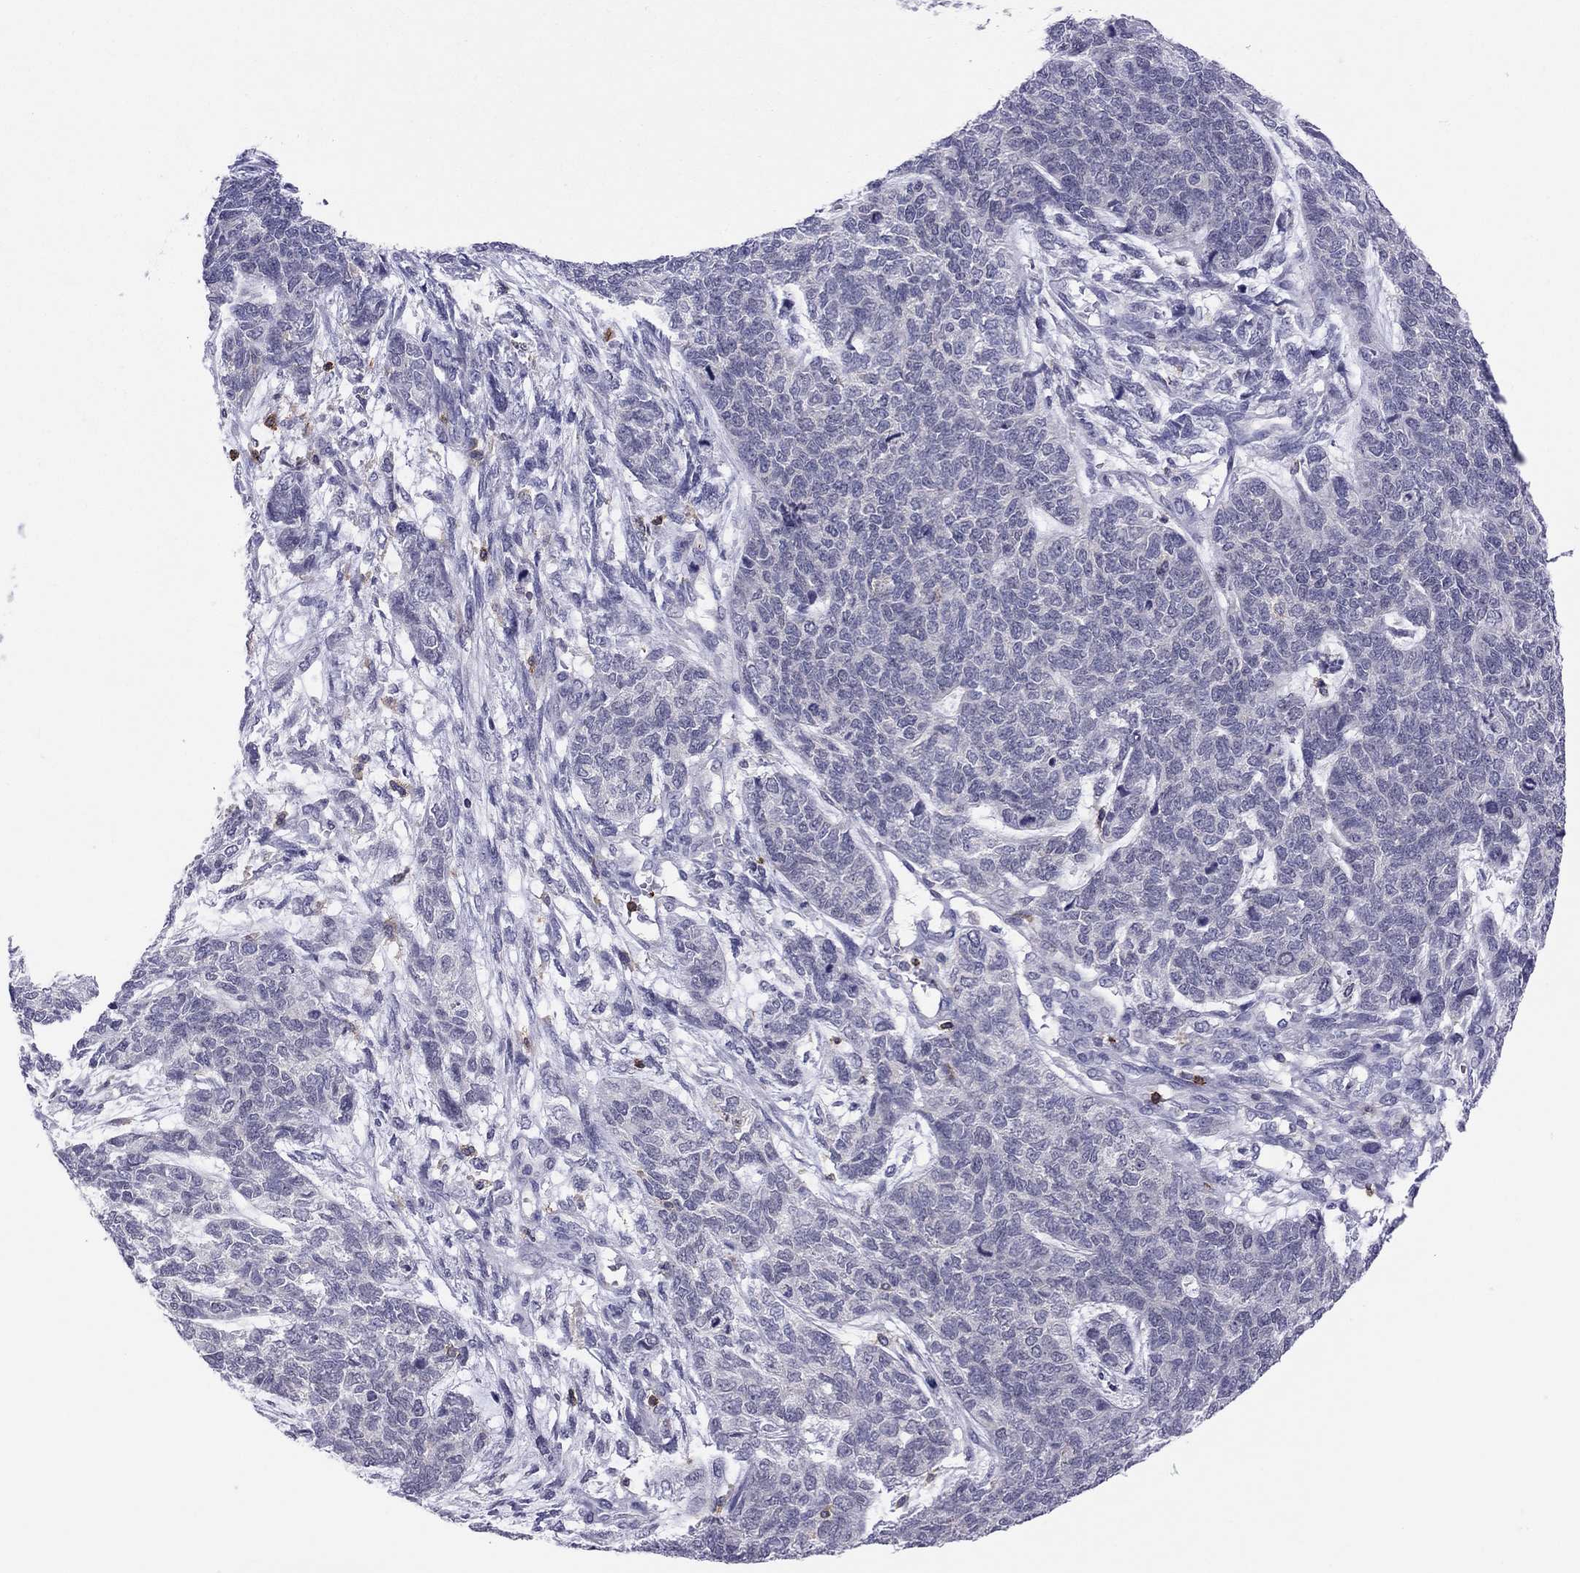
{"staining": {"intensity": "negative", "quantity": "none", "location": "none"}, "tissue": "cervical cancer", "cell_type": "Tumor cells", "image_type": "cancer", "snomed": [{"axis": "morphology", "description": "Squamous cell carcinoma, NOS"}, {"axis": "topography", "description": "Cervix"}], "caption": "This is an immunohistochemistry (IHC) image of human cervical cancer (squamous cell carcinoma). There is no positivity in tumor cells.", "gene": "MND1", "patient": {"sex": "female", "age": 63}}